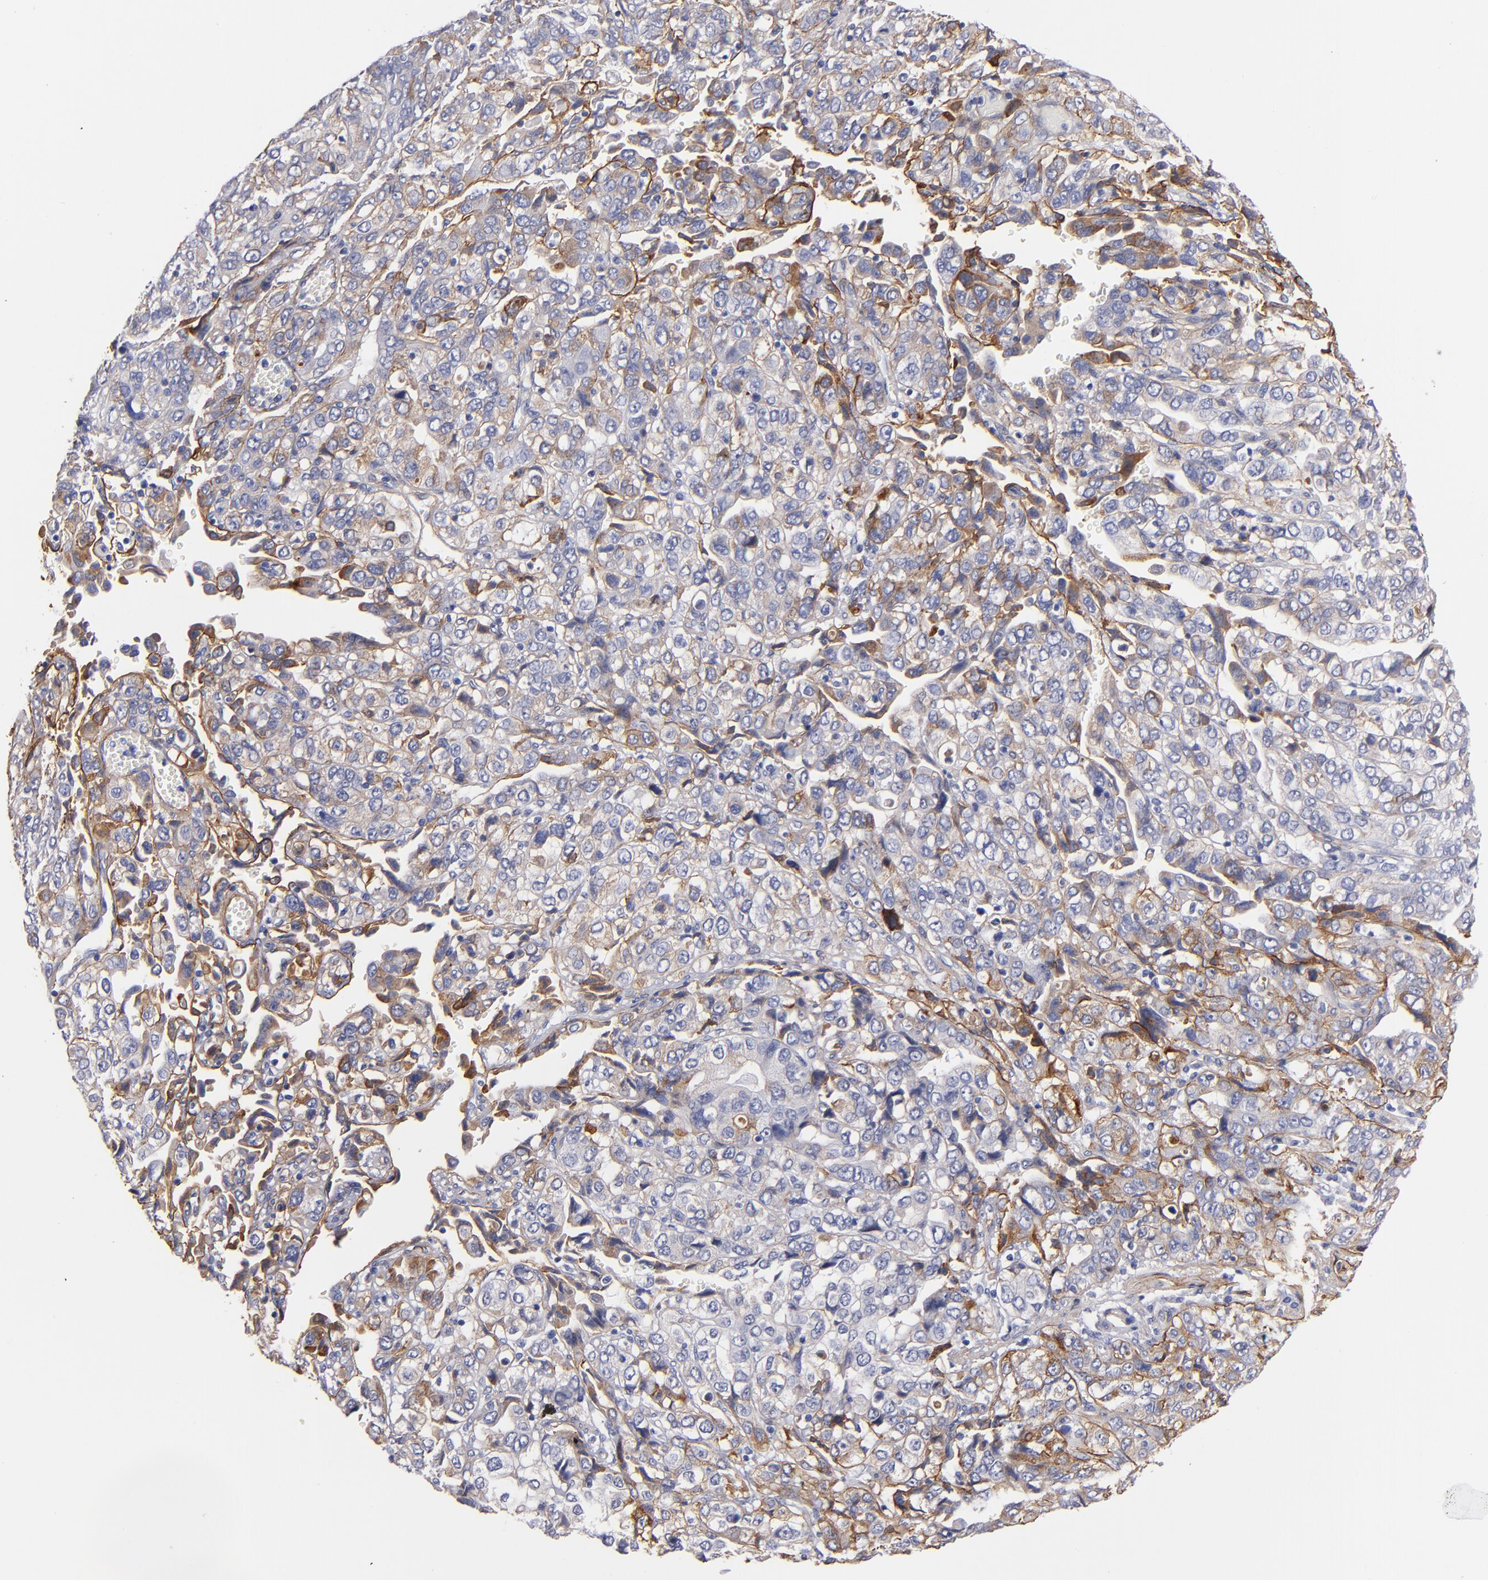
{"staining": {"intensity": "weak", "quantity": ">75%", "location": "cytoplasmic/membranous"}, "tissue": "stomach cancer", "cell_type": "Tumor cells", "image_type": "cancer", "snomed": [{"axis": "morphology", "description": "Adenocarcinoma, NOS"}, {"axis": "topography", "description": "Stomach, upper"}], "caption": "This is an image of IHC staining of adenocarcinoma (stomach), which shows weak positivity in the cytoplasmic/membranous of tumor cells.", "gene": "LAMC1", "patient": {"sex": "male", "age": 76}}